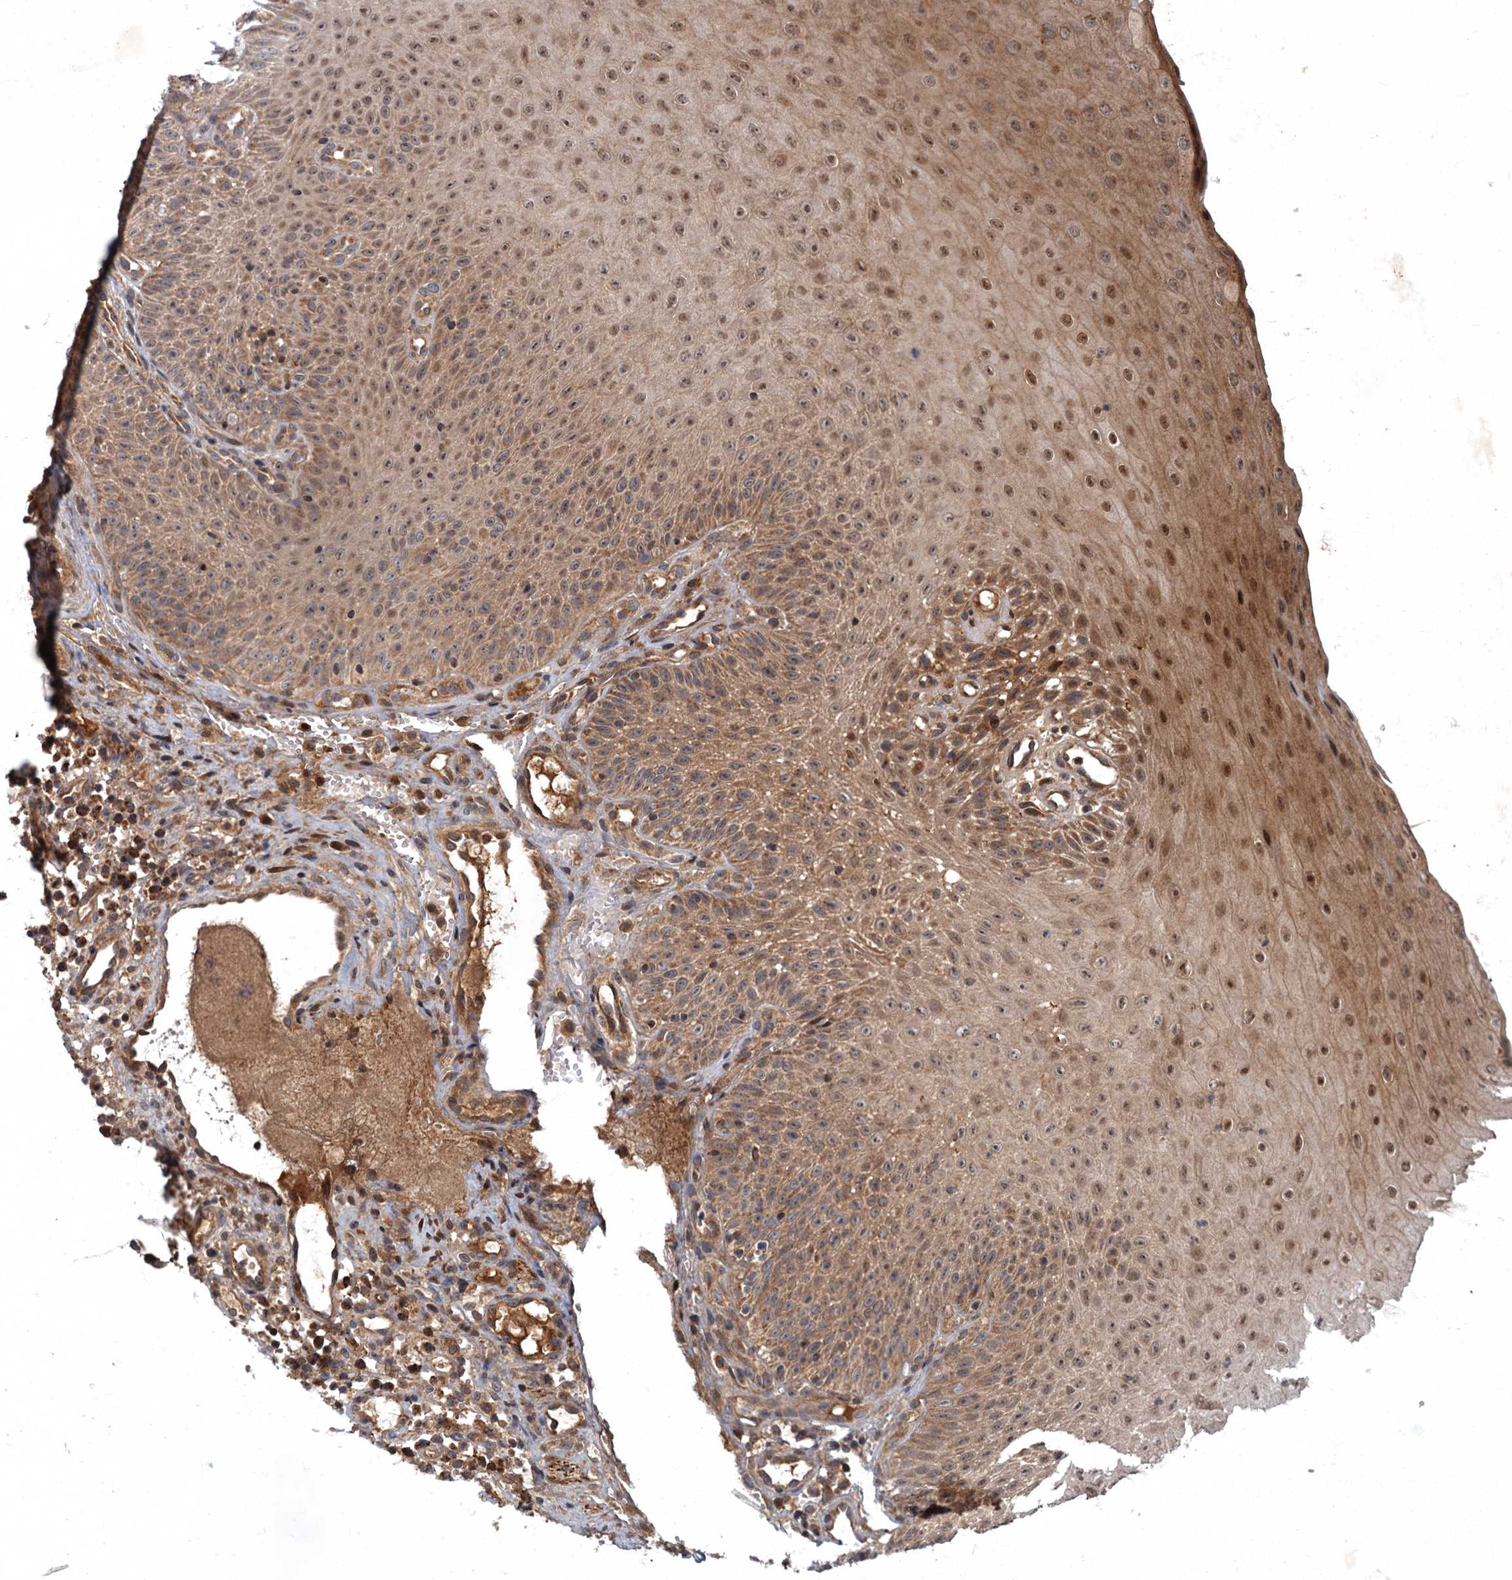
{"staining": {"intensity": "moderate", "quantity": ">75%", "location": "cytoplasmic/membranous,nuclear"}, "tissue": "oral mucosa", "cell_type": "Squamous epithelial cells", "image_type": "normal", "snomed": [{"axis": "morphology", "description": "Normal tissue, NOS"}, {"axis": "topography", "description": "Oral tissue"}], "caption": "High-magnification brightfield microscopy of normal oral mucosa stained with DAB (3,3'-diaminobenzidine) (brown) and counterstained with hematoxylin (blue). squamous epithelial cells exhibit moderate cytoplasmic/membranous,nuclear positivity is identified in about>75% of cells.", "gene": "SLC11A2", "patient": {"sex": "female", "age": 13}}